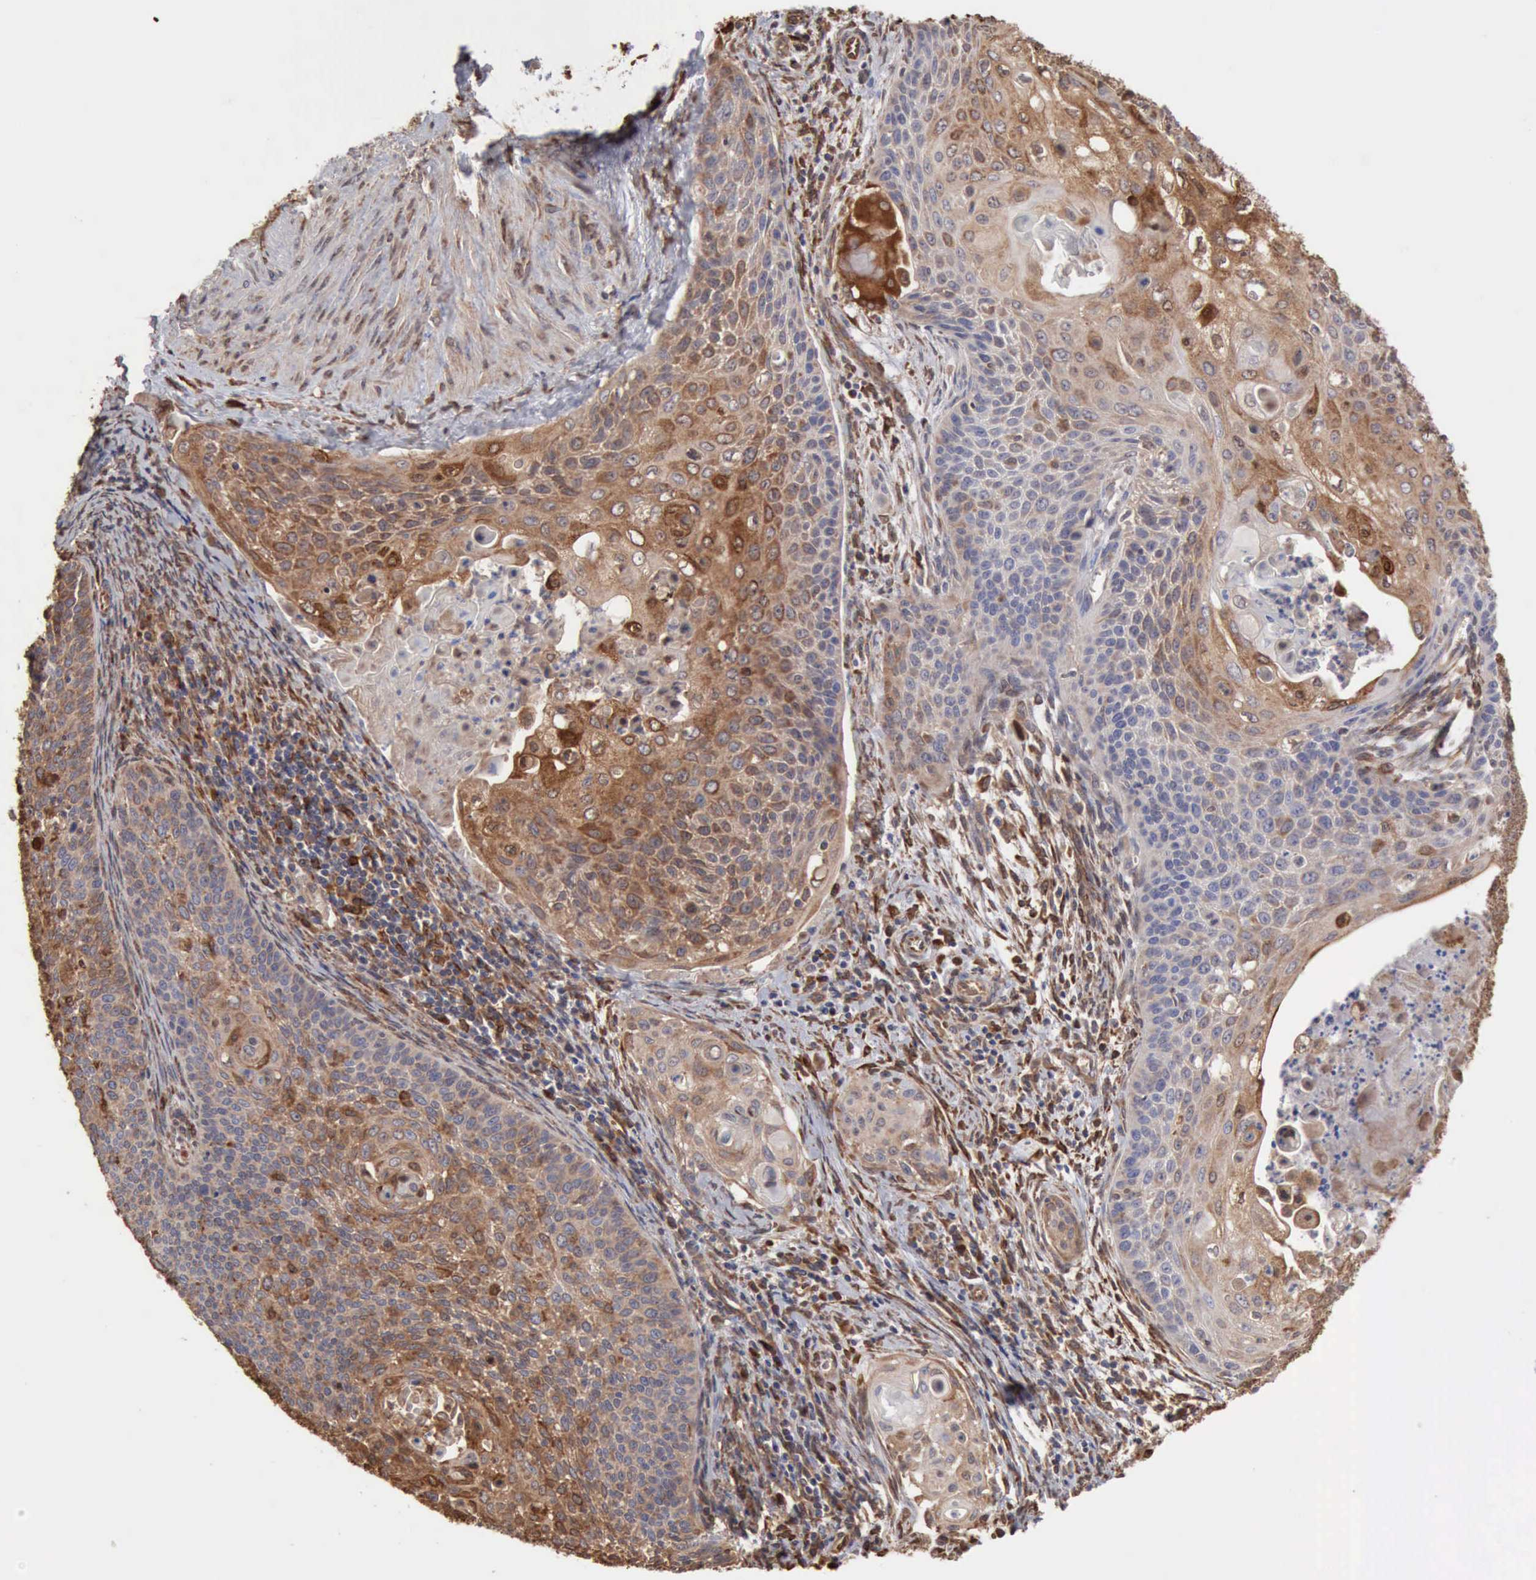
{"staining": {"intensity": "strong", "quantity": ">75%", "location": "cytoplasmic/membranous"}, "tissue": "cervical cancer", "cell_type": "Tumor cells", "image_type": "cancer", "snomed": [{"axis": "morphology", "description": "Squamous cell carcinoma, NOS"}, {"axis": "topography", "description": "Cervix"}], "caption": "This image demonstrates IHC staining of cervical squamous cell carcinoma, with high strong cytoplasmic/membranous positivity in about >75% of tumor cells.", "gene": "APOL2", "patient": {"sex": "female", "age": 33}}